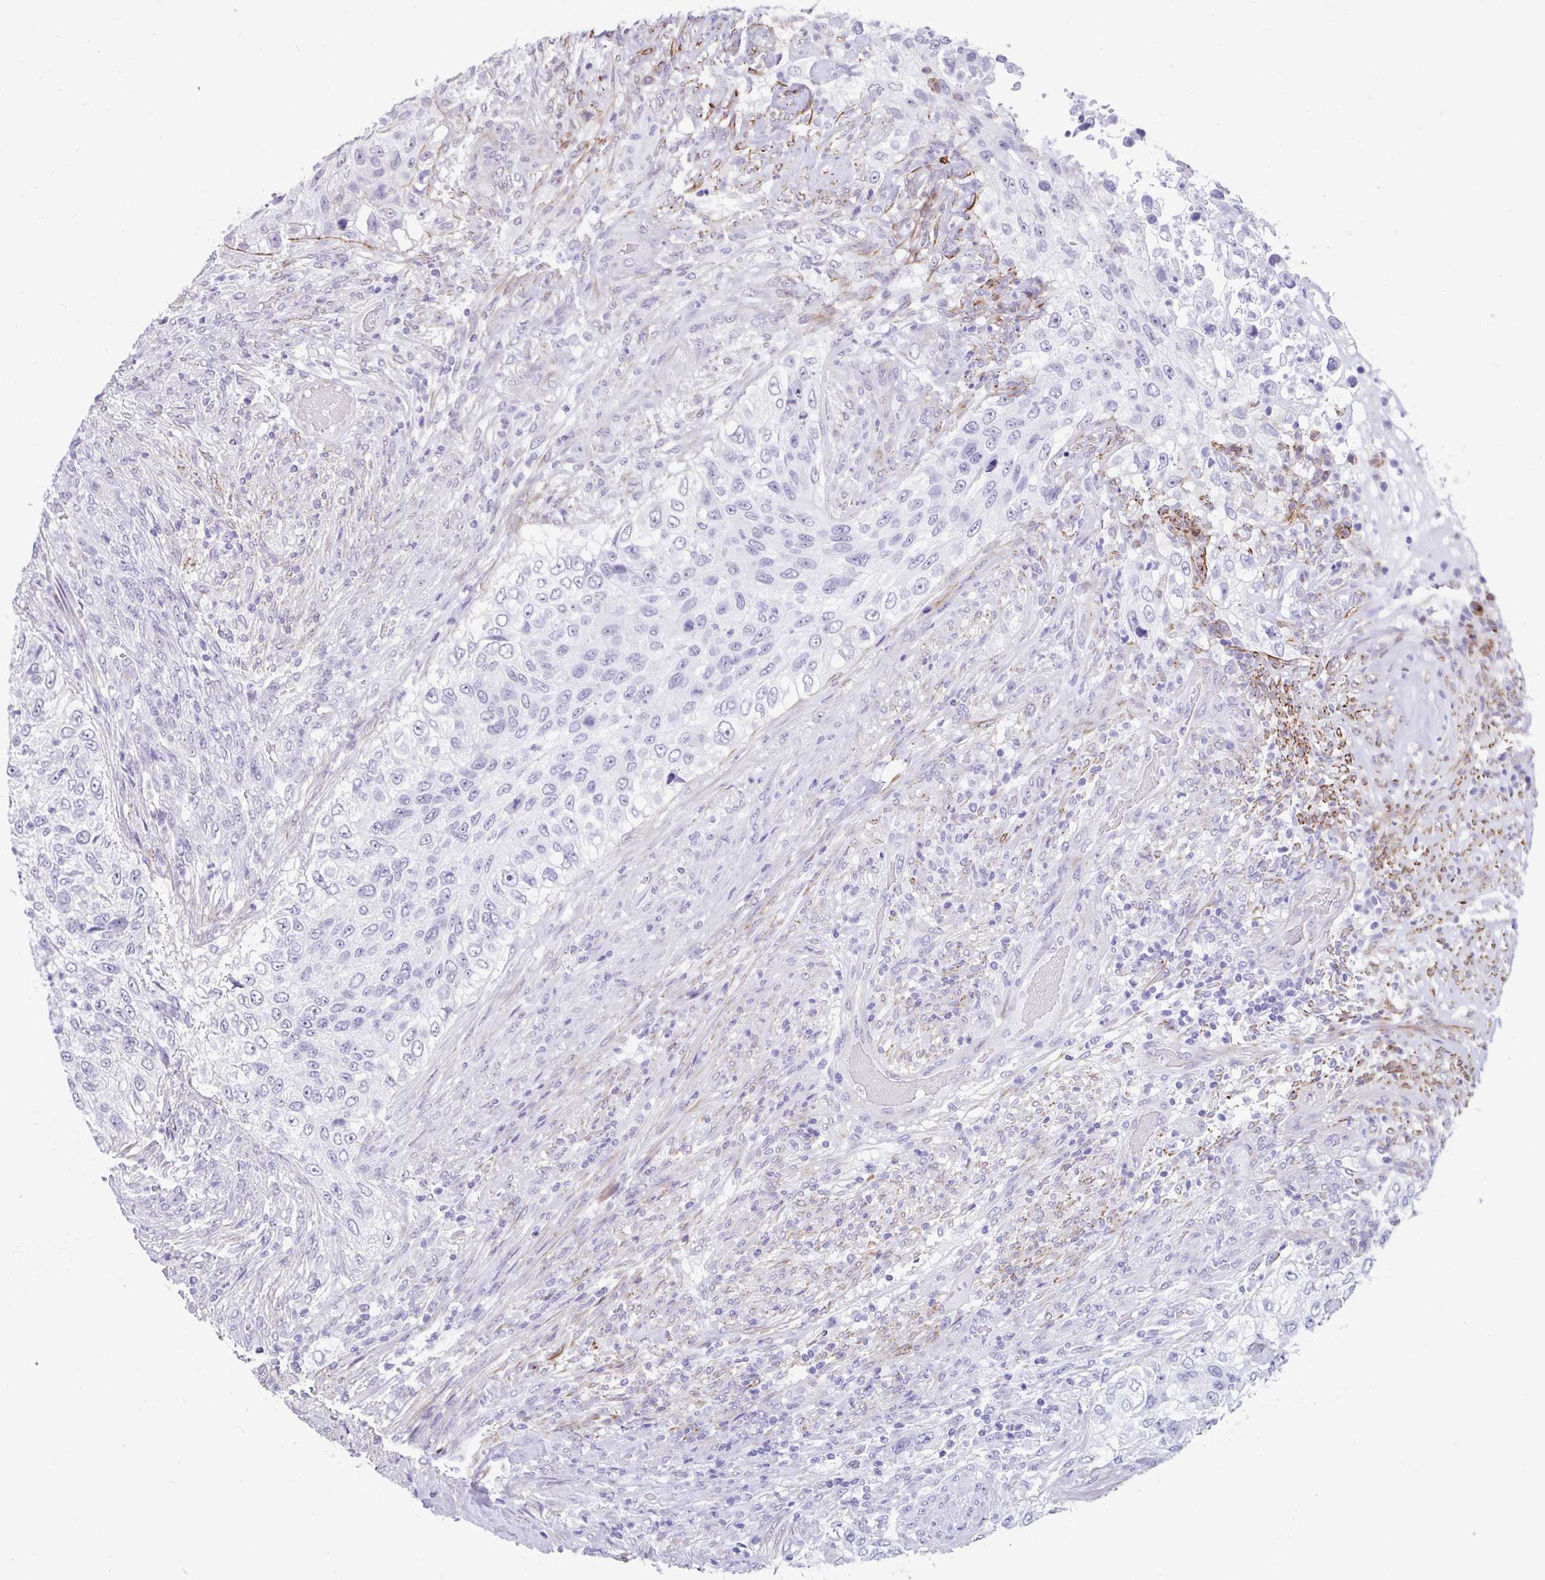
{"staining": {"intensity": "negative", "quantity": "none", "location": "none"}, "tissue": "urothelial cancer", "cell_type": "Tumor cells", "image_type": "cancer", "snomed": [{"axis": "morphology", "description": "Urothelial carcinoma, High grade"}, {"axis": "topography", "description": "Urinary bladder"}], "caption": "IHC of urothelial carcinoma (high-grade) exhibits no positivity in tumor cells. (Stains: DAB (3,3'-diaminobenzidine) immunohistochemistry with hematoxylin counter stain, Microscopy: brightfield microscopy at high magnification).", "gene": "EML5", "patient": {"sex": "female", "age": 60}}